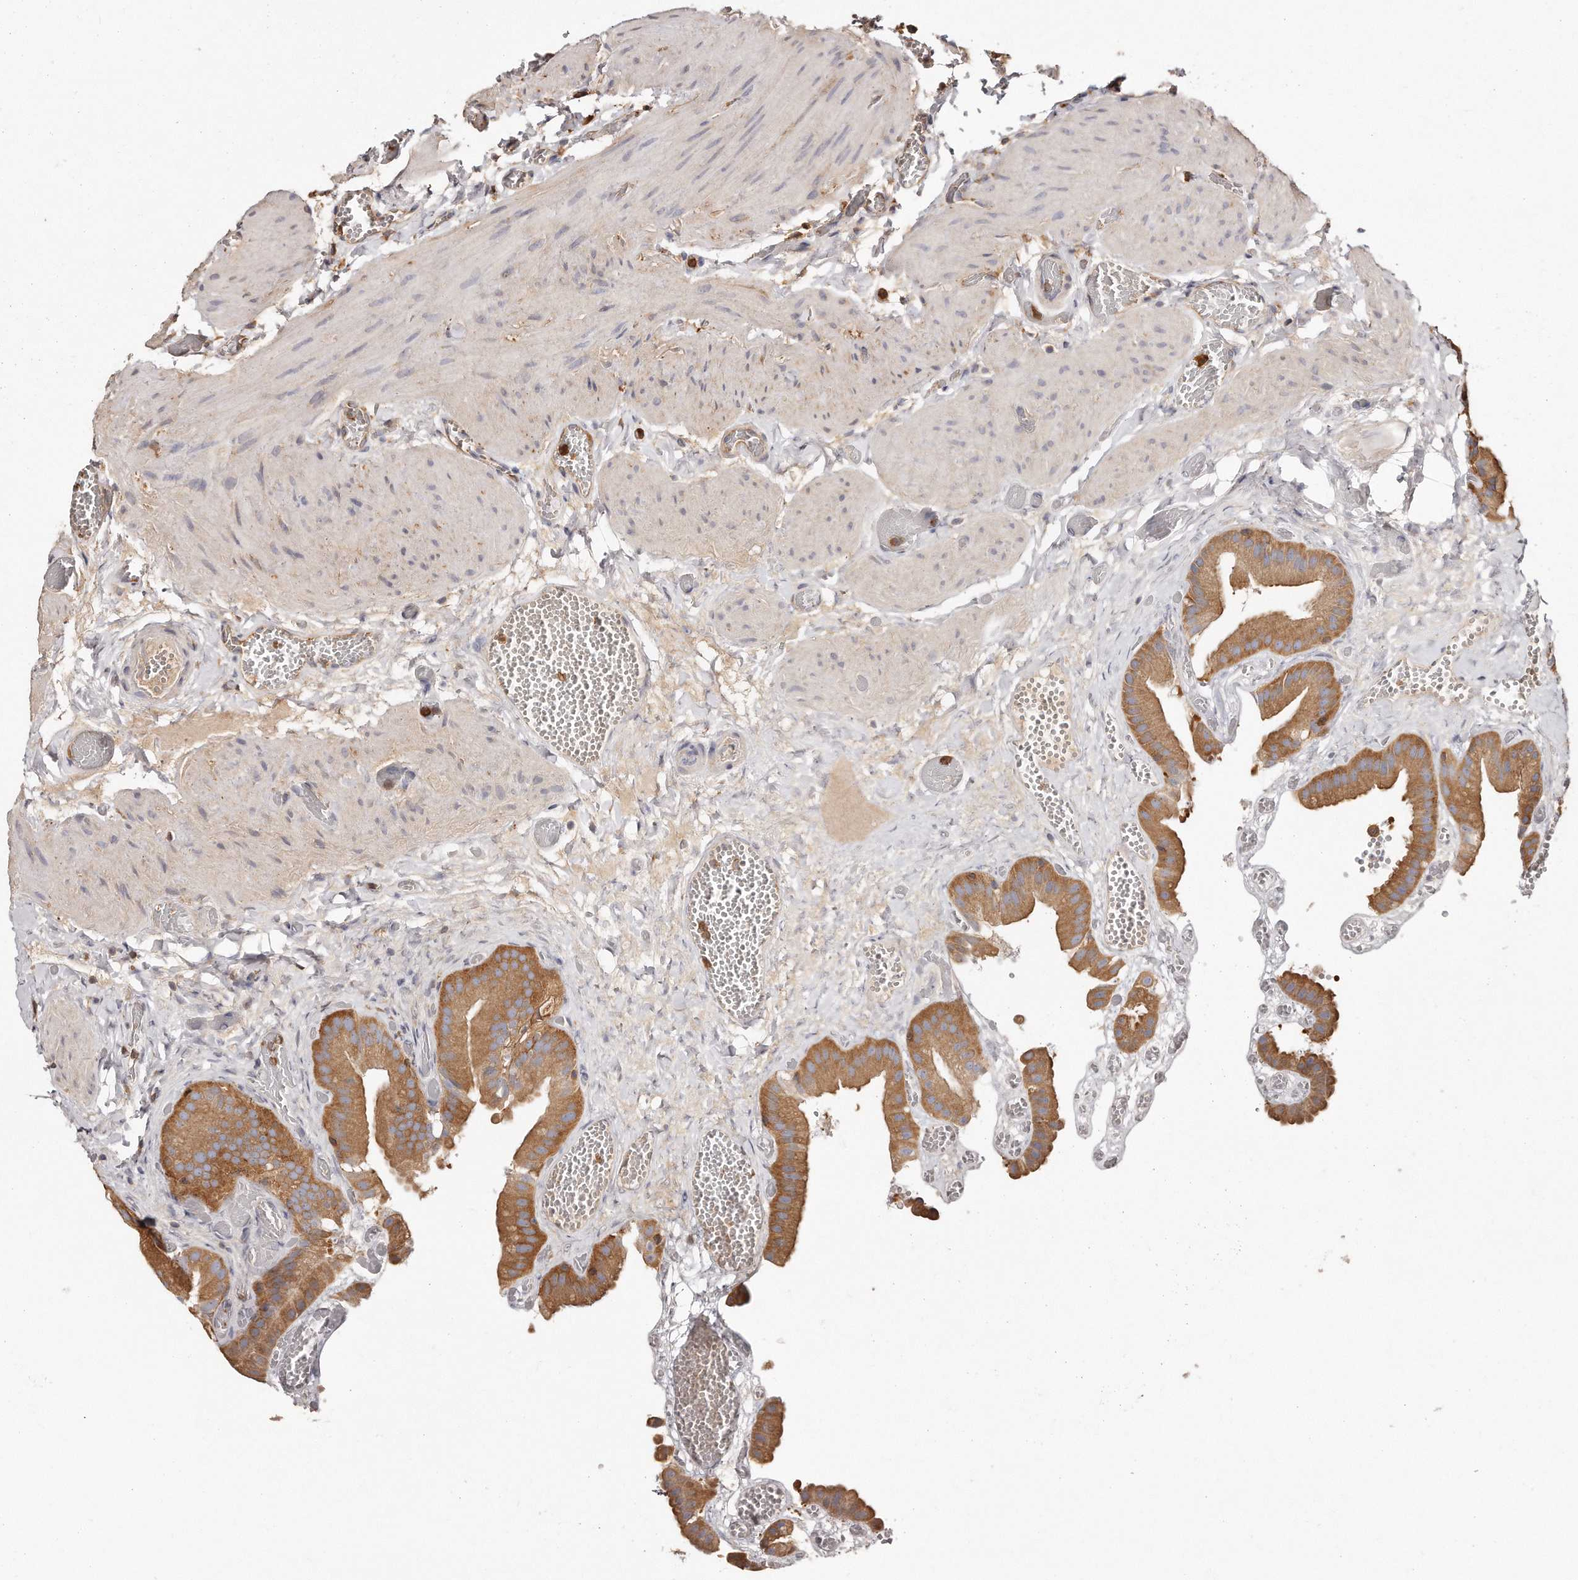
{"staining": {"intensity": "moderate", "quantity": ">75%", "location": "cytoplasmic/membranous"}, "tissue": "gallbladder", "cell_type": "Glandular cells", "image_type": "normal", "snomed": [{"axis": "morphology", "description": "Normal tissue, NOS"}, {"axis": "topography", "description": "Gallbladder"}], "caption": "Immunohistochemical staining of benign gallbladder reveals >75% levels of moderate cytoplasmic/membranous protein staining in about >75% of glandular cells.", "gene": "CAP1", "patient": {"sex": "female", "age": 64}}